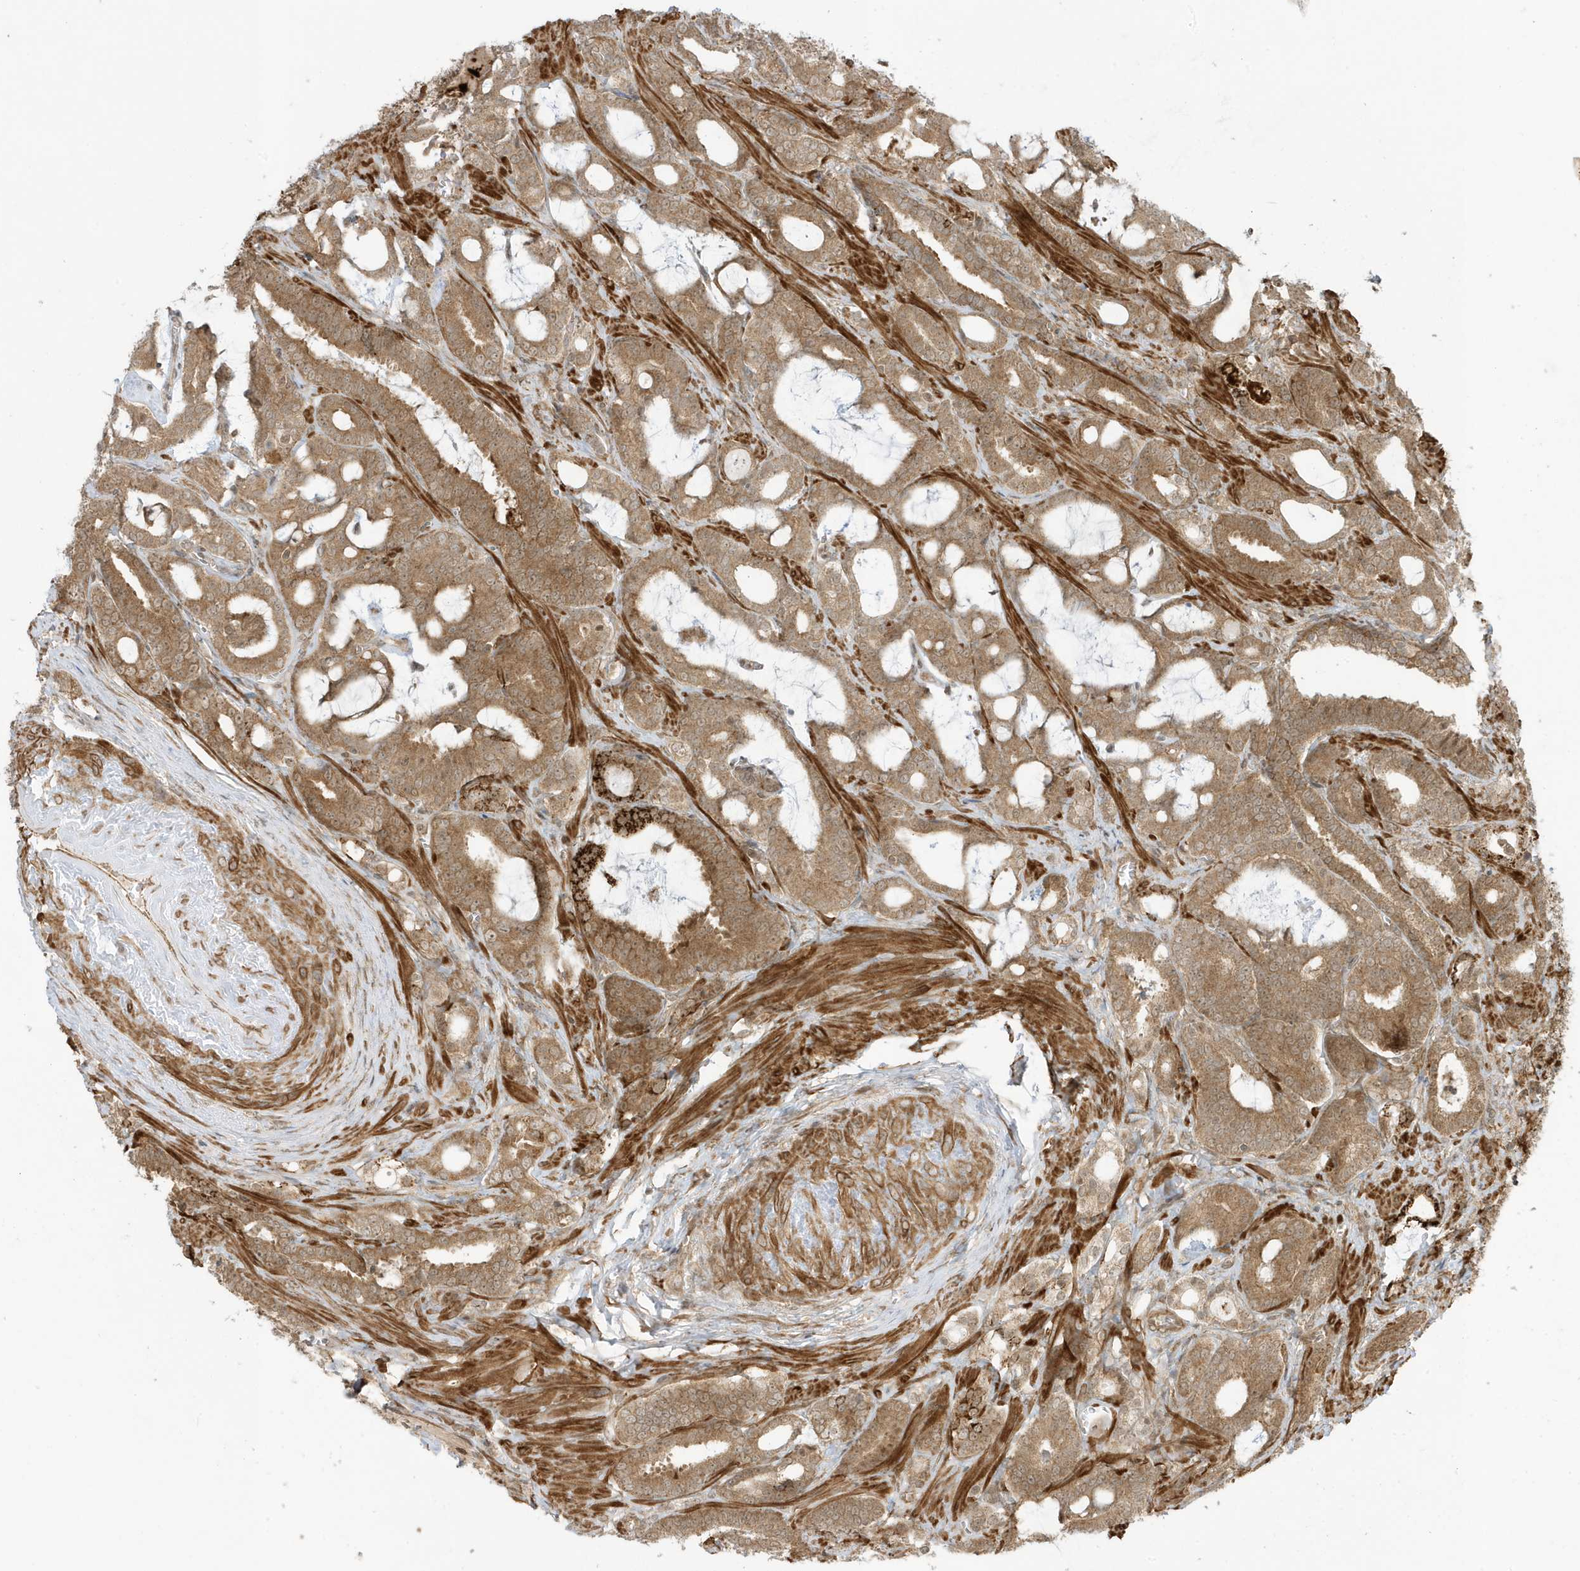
{"staining": {"intensity": "moderate", "quantity": ">75%", "location": "cytoplasmic/membranous,nuclear"}, "tissue": "prostate cancer", "cell_type": "Tumor cells", "image_type": "cancer", "snomed": [{"axis": "morphology", "description": "Adenocarcinoma, High grade"}, {"axis": "topography", "description": "Prostate and seminal vesicle, NOS"}], "caption": "Immunohistochemical staining of human adenocarcinoma (high-grade) (prostate) exhibits moderate cytoplasmic/membranous and nuclear protein positivity in approximately >75% of tumor cells. Immunohistochemistry stains the protein in brown and the nuclei are stained blue.", "gene": "DHX36", "patient": {"sex": "male", "age": 67}}